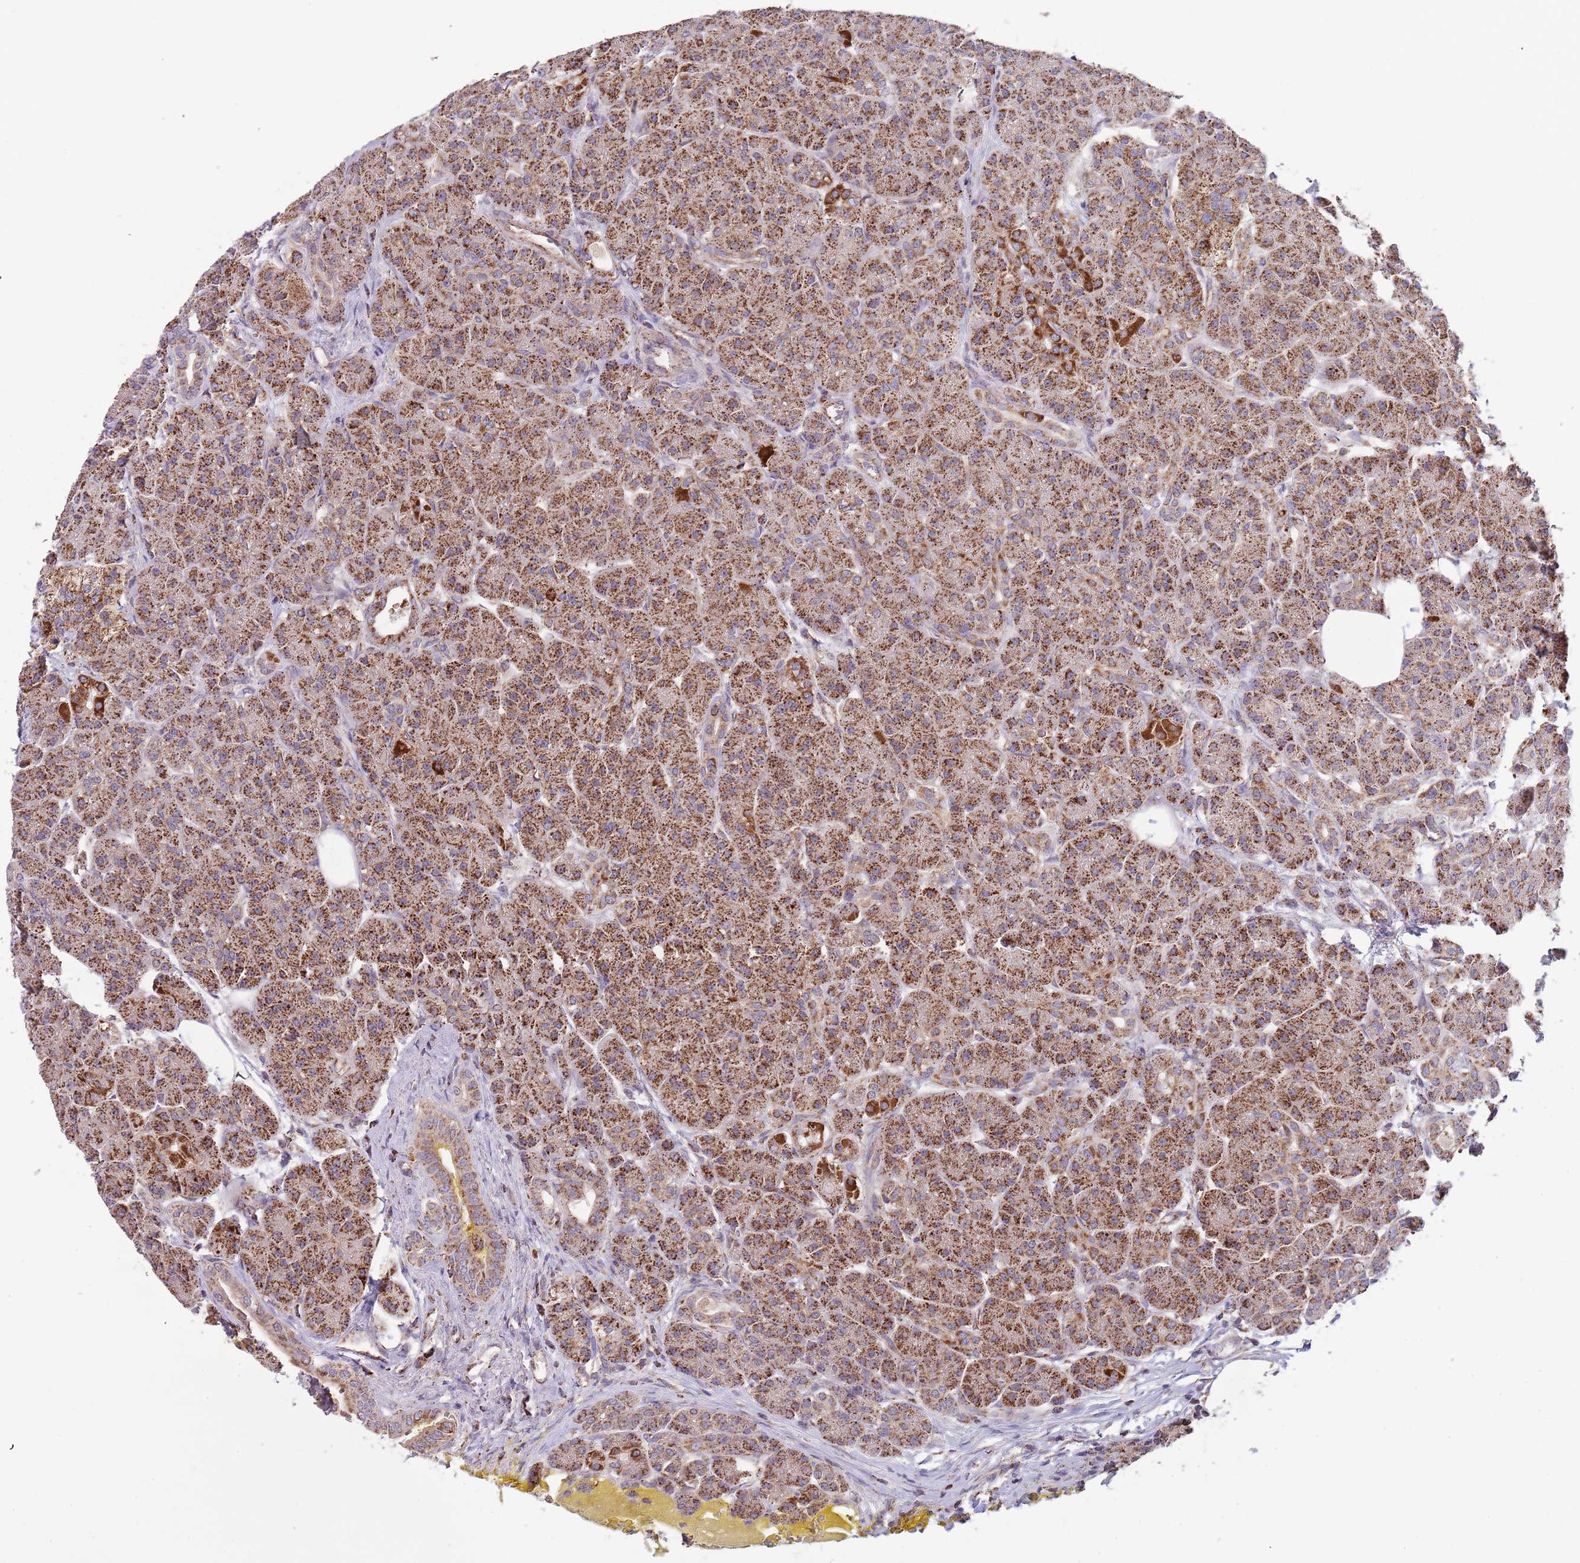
{"staining": {"intensity": "strong", "quantity": ">75%", "location": "cytoplasmic/membranous"}, "tissue": "pancreas", "cell_type": "Exocrine glandular cells", "image_type": "normal", "snomed": [{"axis": "morphology", "description": "Normal tissue, NOS"}, {"axis": "topography", "description": "Pancreas"}], "caption": "Immunohistochemistry micrograph of benign human pancreas stained for a protein (brown), which reveals high levels of strong cytoplasmic/membranous positivity in approximately >75% of exocrine glandular cells.", "gene": "VPS16", "patient": {"sex": "male", "age": 63}}